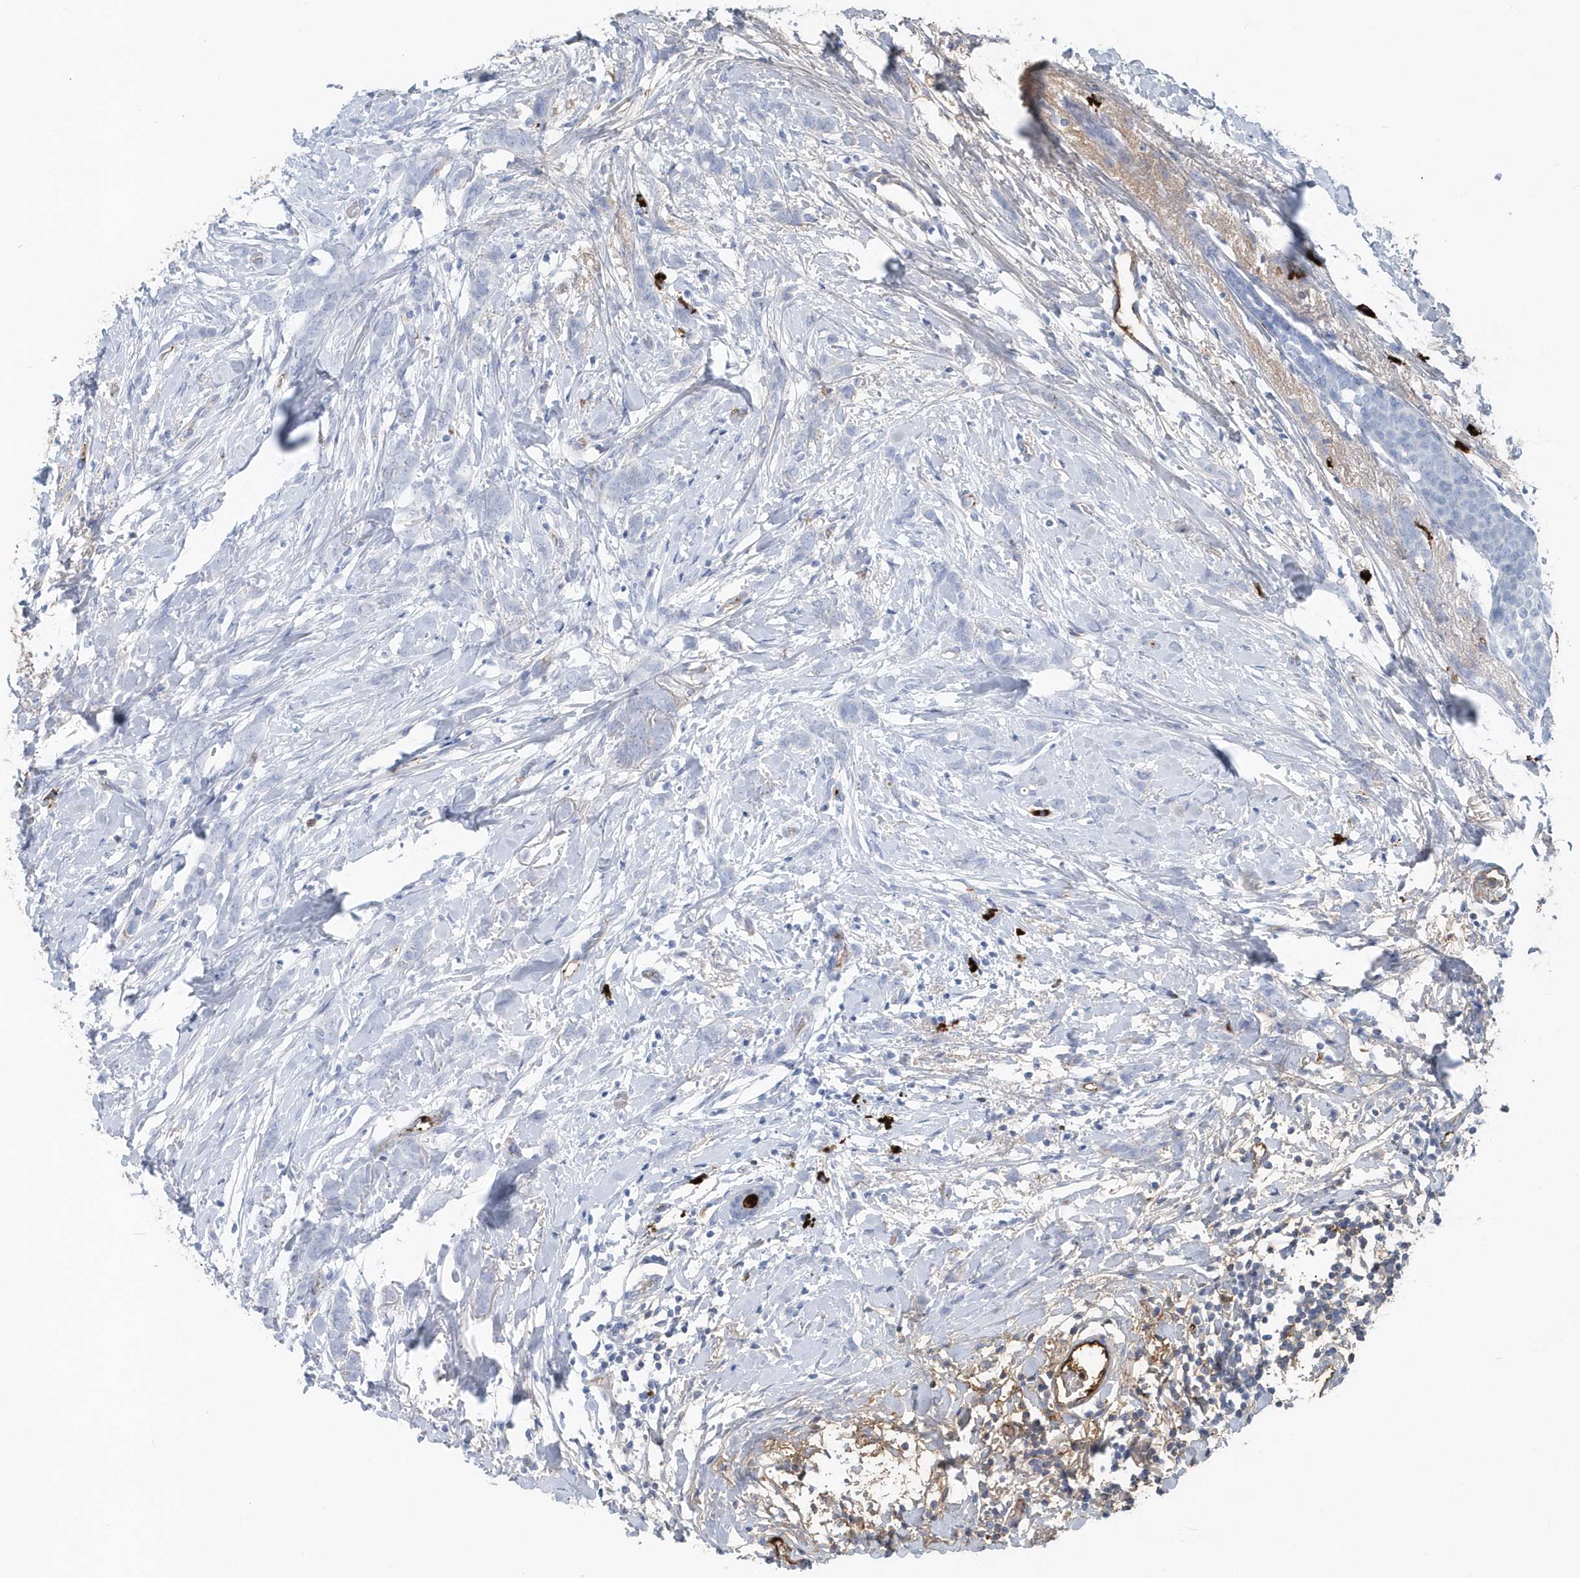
{"staining": {"intensity": "negative", "quantity": "none", "location": "none"}, "tissue": "breast cancer", "cell_type": "Tumor cells", "image_type": "cancer", "snomed": [{"axis": "morphology", "description": "Lobular carcinoma, in situ"}, {"axis": "morphology", "description": "Lobular carcinoma"}, {"axis": "topography", "description": "Breast"}], "caption": "Tumor cells show no significant protein expression in lobular carcinoma (breast).", "gene": "JCHAIN", "patient": {"sex": "female", "age": 41}}